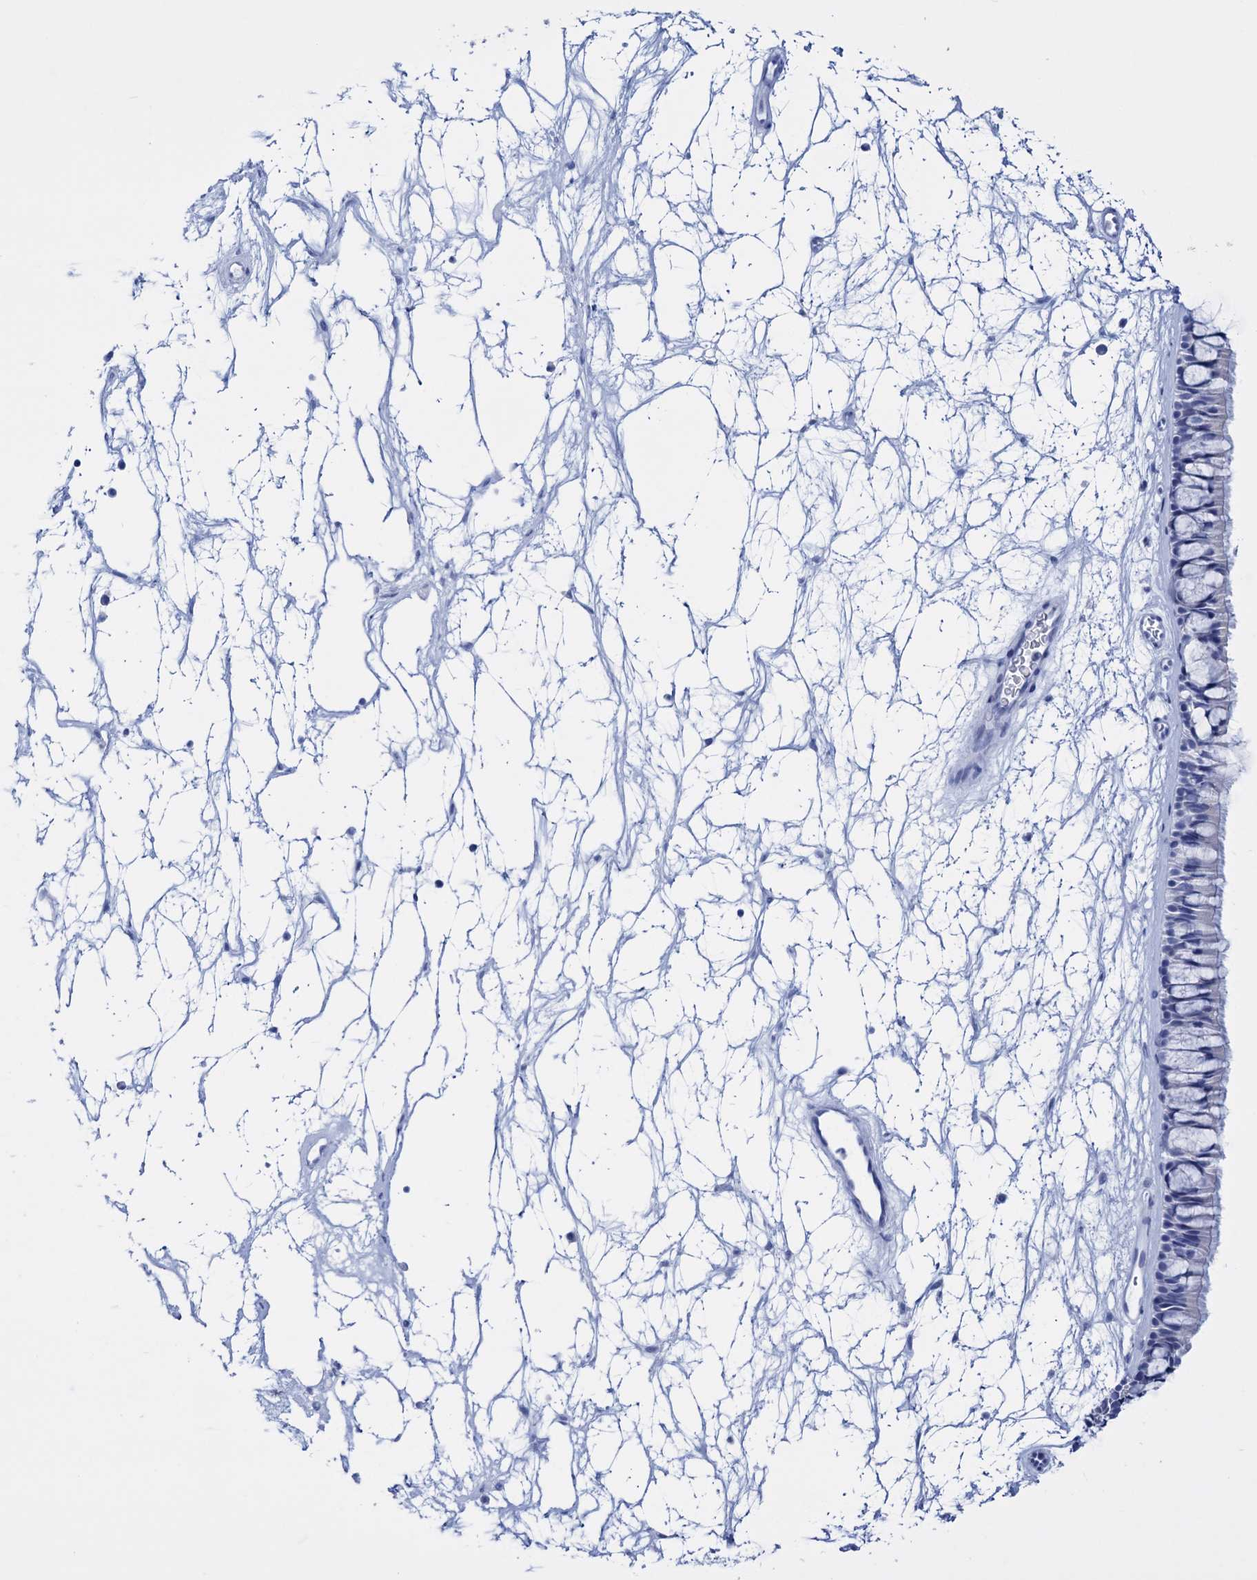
{"staining": {"intensity": "negative", "quantity": "none", "location": "none"}, "tissue": "nasopharynx", "cell_type": "Respiratory epithelial cells", "image_type": "normal", "snomed": [{"axis": "morphology", "description": "Normal tissue, NOS"}, {"axis": "topography", "description": "Nasopharynx"}], "caption": "Immunohistochemistry (IHC) of benign human nasopharynx shows no staining in respiratory epithelial cells. (DAB (3,3'-diaminobenzidine) immunohistochemistry (IHC) visualized using brightfield microscopy, high magnification).", "gene": "FBXW12", "patient": {"sex": "male", "age": 64}}